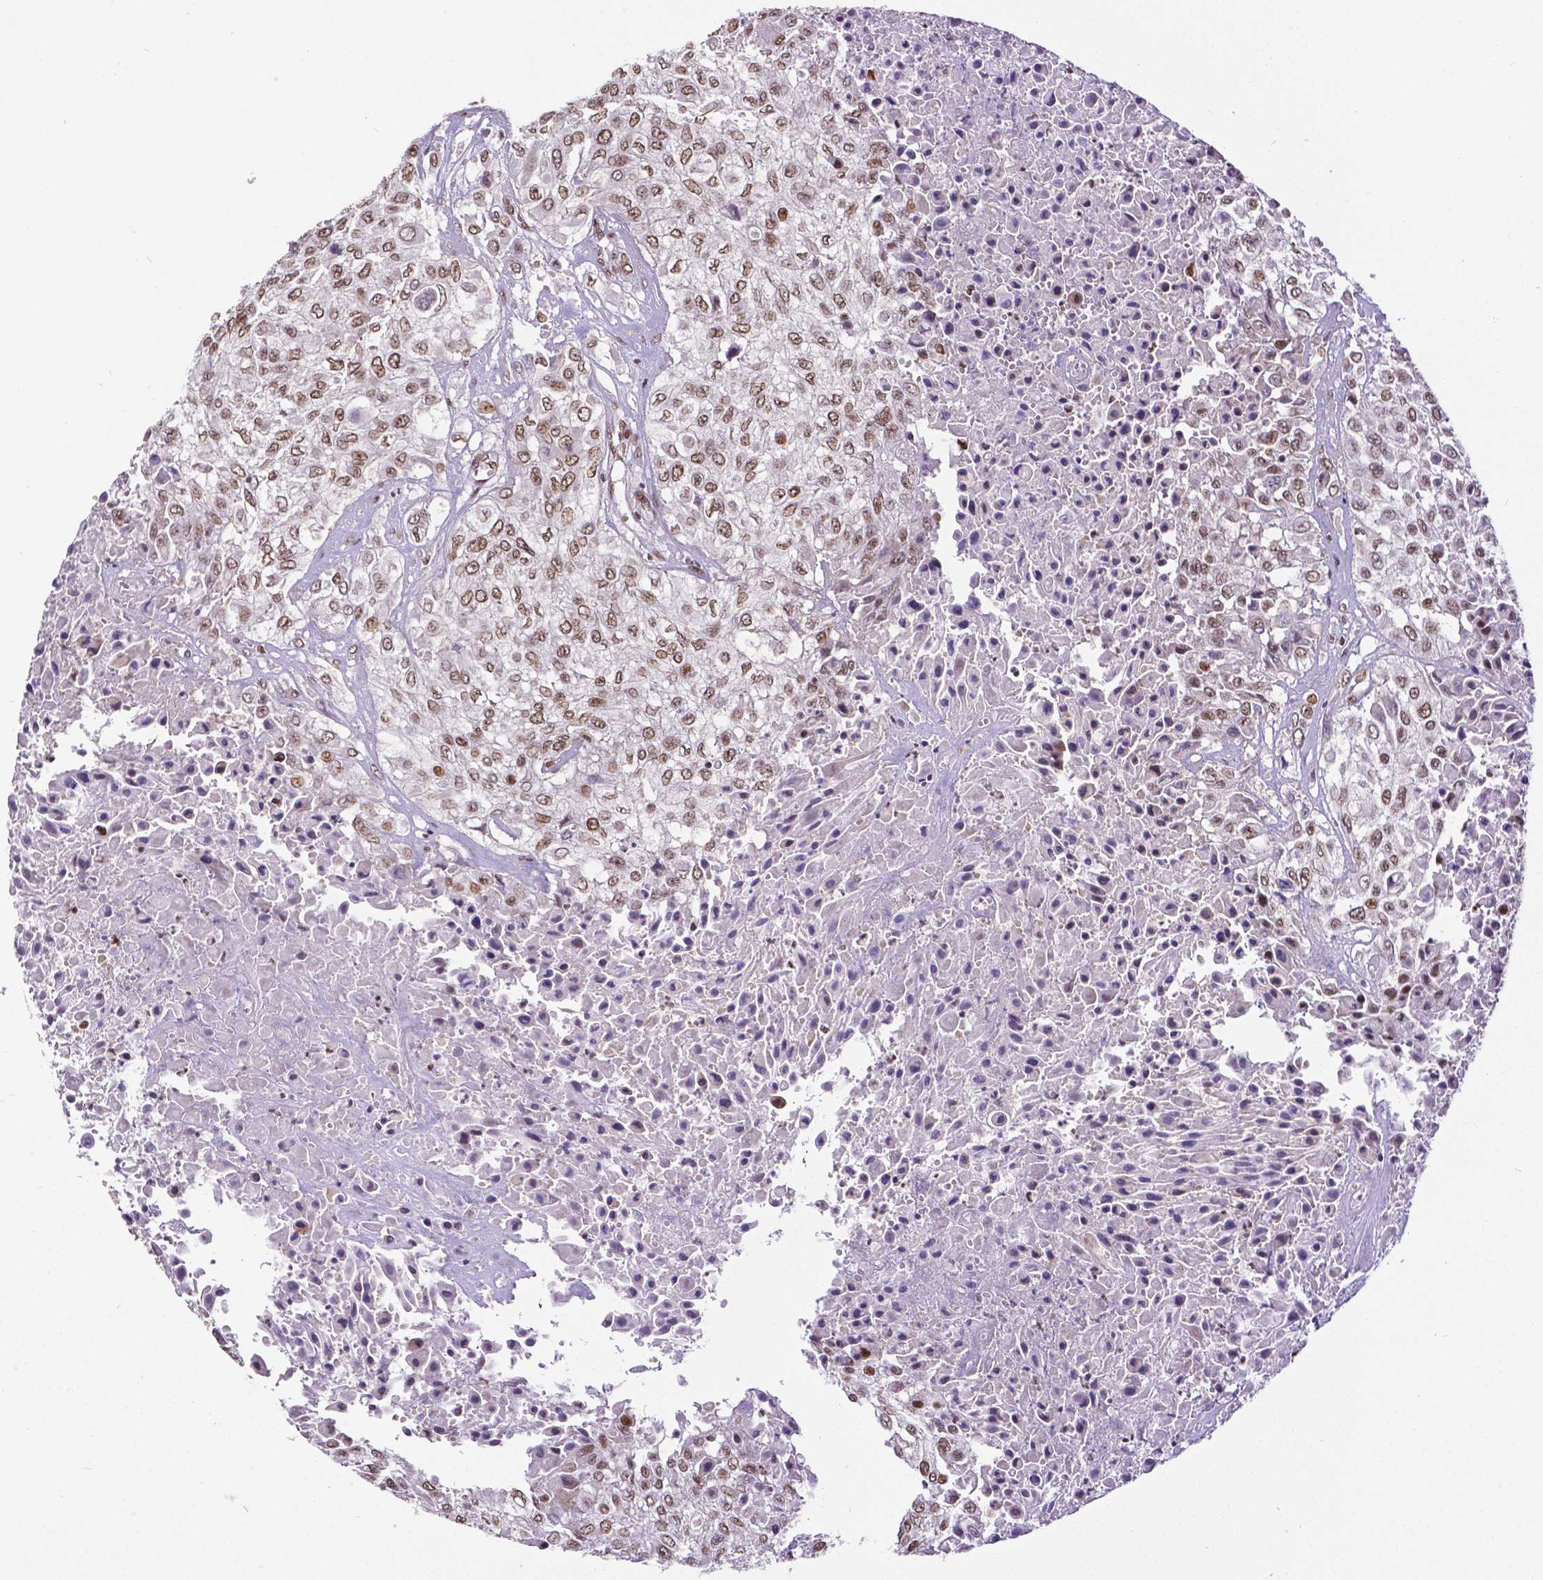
{"staining": {"intensity": "moderate", "quantity": ">75%", "location": "nuclear"}, "tissue": "urothelial cancer", "cell_type": "Tumor cells", "image_type": "cancer", "snomed": [{"axis": "morphology", "description": "Urothelial carcinoma, High grade"}, {"axis": "topography", "description": "Urinary bladder"}], "caption": "IHC photomicrograph of human high-grade urothelial carcinoma stained for a protein (brown), which demonstrates medium levels of moderate nuclear positivity in approximately >75% of tumor cells.", "gene": "CTCF", "patient": {"sex": "male", "age": 57}}